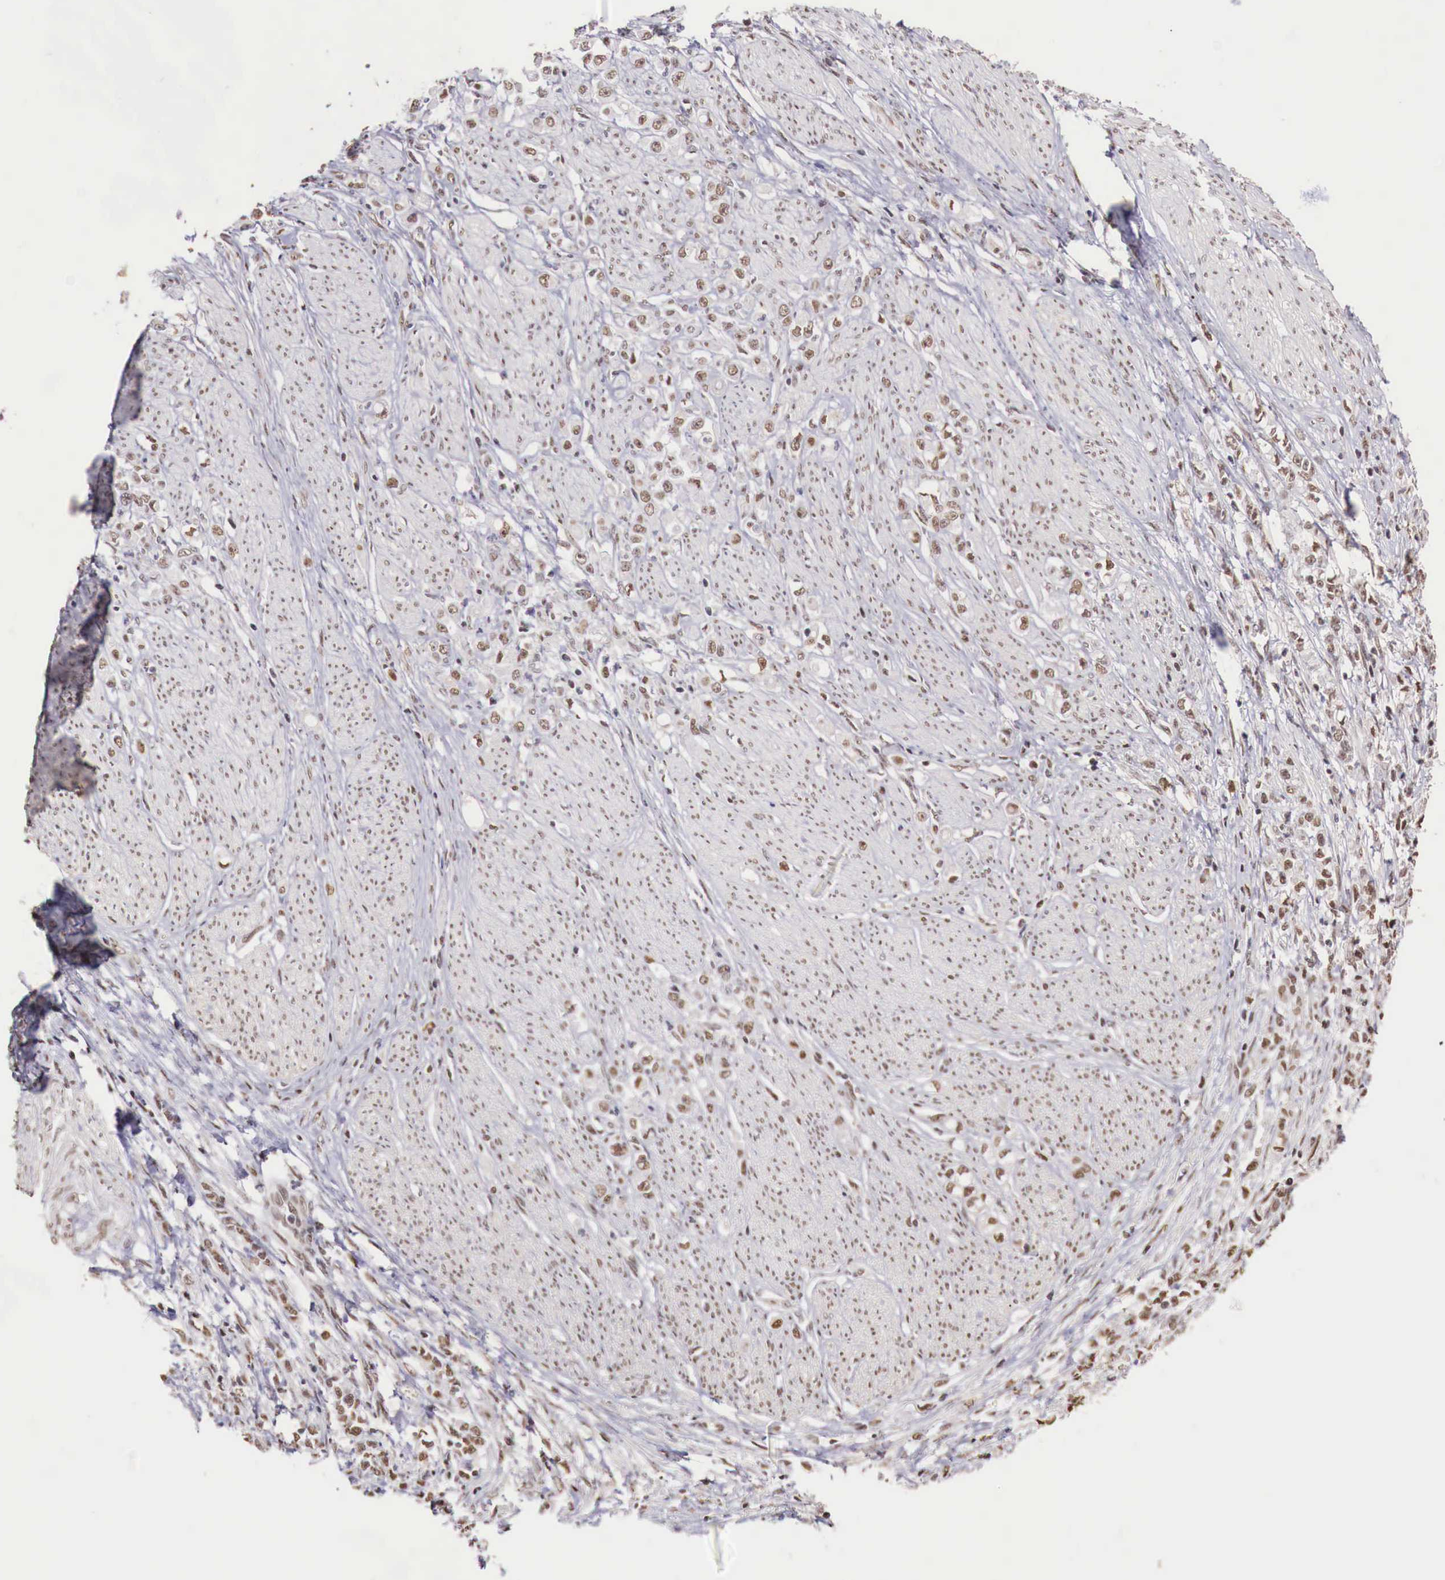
{"staining": {"intensity": "moderate", "quantity": ">75%", "location": "nuclear"}, "tissue": "stomach cancer", "cell_type": "Tumor cells", "image_type": "cancer", "snomed": [{"axis": "morphology", "description": "Adenocarcinoma, NOS"}, {"axis": "topography", "description": "Stomach"}], "caption": "The photomicrograph reveals immunohistochemical staining of stomach cancer. There is moderate nuclear staining is seen in approximately >75% of tumor cells. (DAB IHC, brown staining for protein, blue staining for nuclei).", "gene": "FOXP2", "patient": {"sex": "male", "age": 72}}